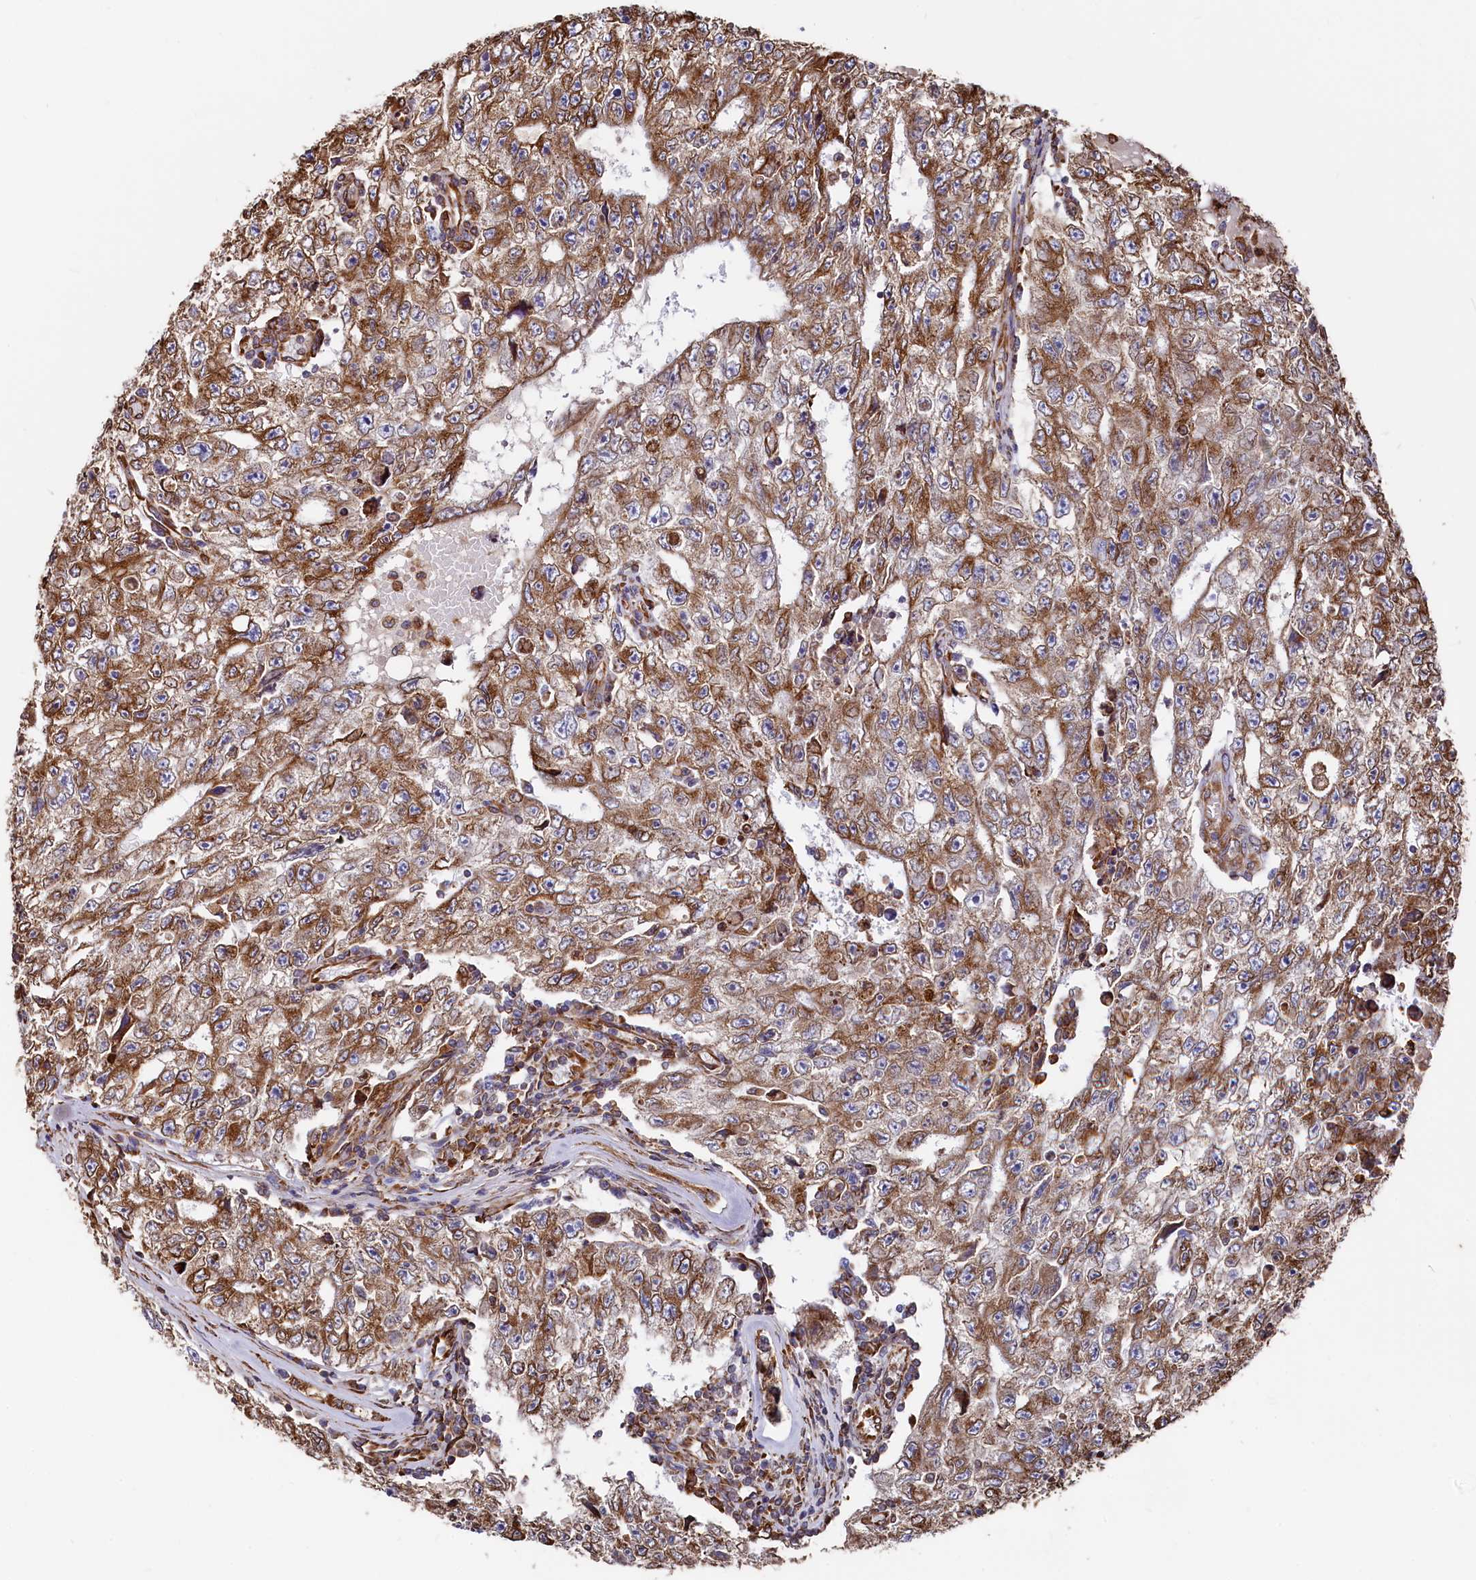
{"staining": {"intensity": "moderate", "quantity": ">75%", "location": "cytoplasmic/membranous"}, "tissue": "testis cancer", "cell_type": "Tumor cells", "image_type": "cancer", "snomed": [{"axis": "morphology", "description": "Carcinoma, Embryonal, NOS"}, {"axis": "topography", "description": "Testis"}], "caption": "Moderate cytoplasmic/membranous protein staining is present in approximately >75% of tumor cells in testis cancer (embryonal carcinoma).", "gene": "NEURL1B", "patient": {"sex": "male", "age": 17}}